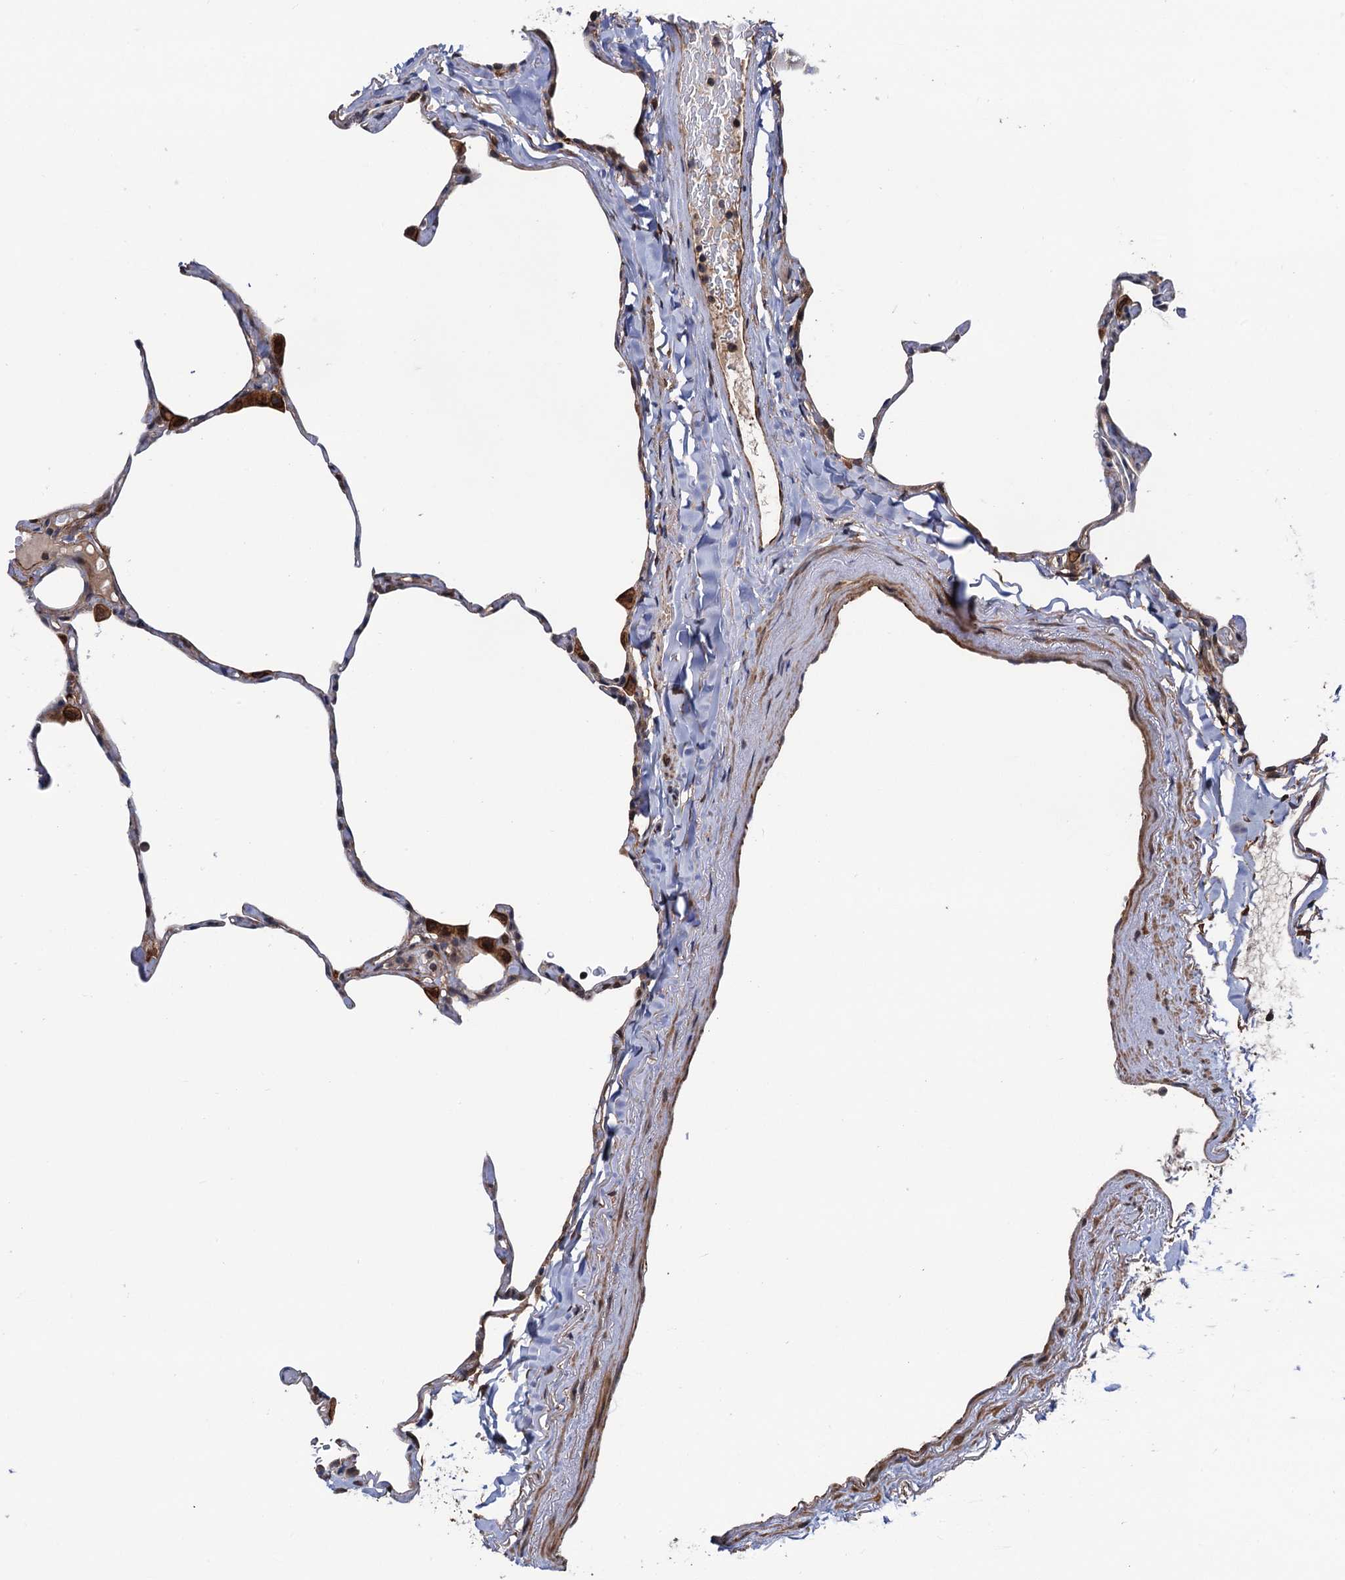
{"staining": {"intensity": "weak", "quantity": "<25%", "location": "cytoplasmic/membranous"}, "tissue": "lung", "cell_type": "Alveolar cells", "image_type": "normal", "snomed": [{"axis": "morphology", "description": "Normal tissue, NOS"}, {"axis": "topography", "description": "Lung"}], "caption": "The photomicrograph reveals no staining of alveolar cells in unremarkable lung.", "gene": "FSIP1", "patient": {"sex": "male", "age": 65}}